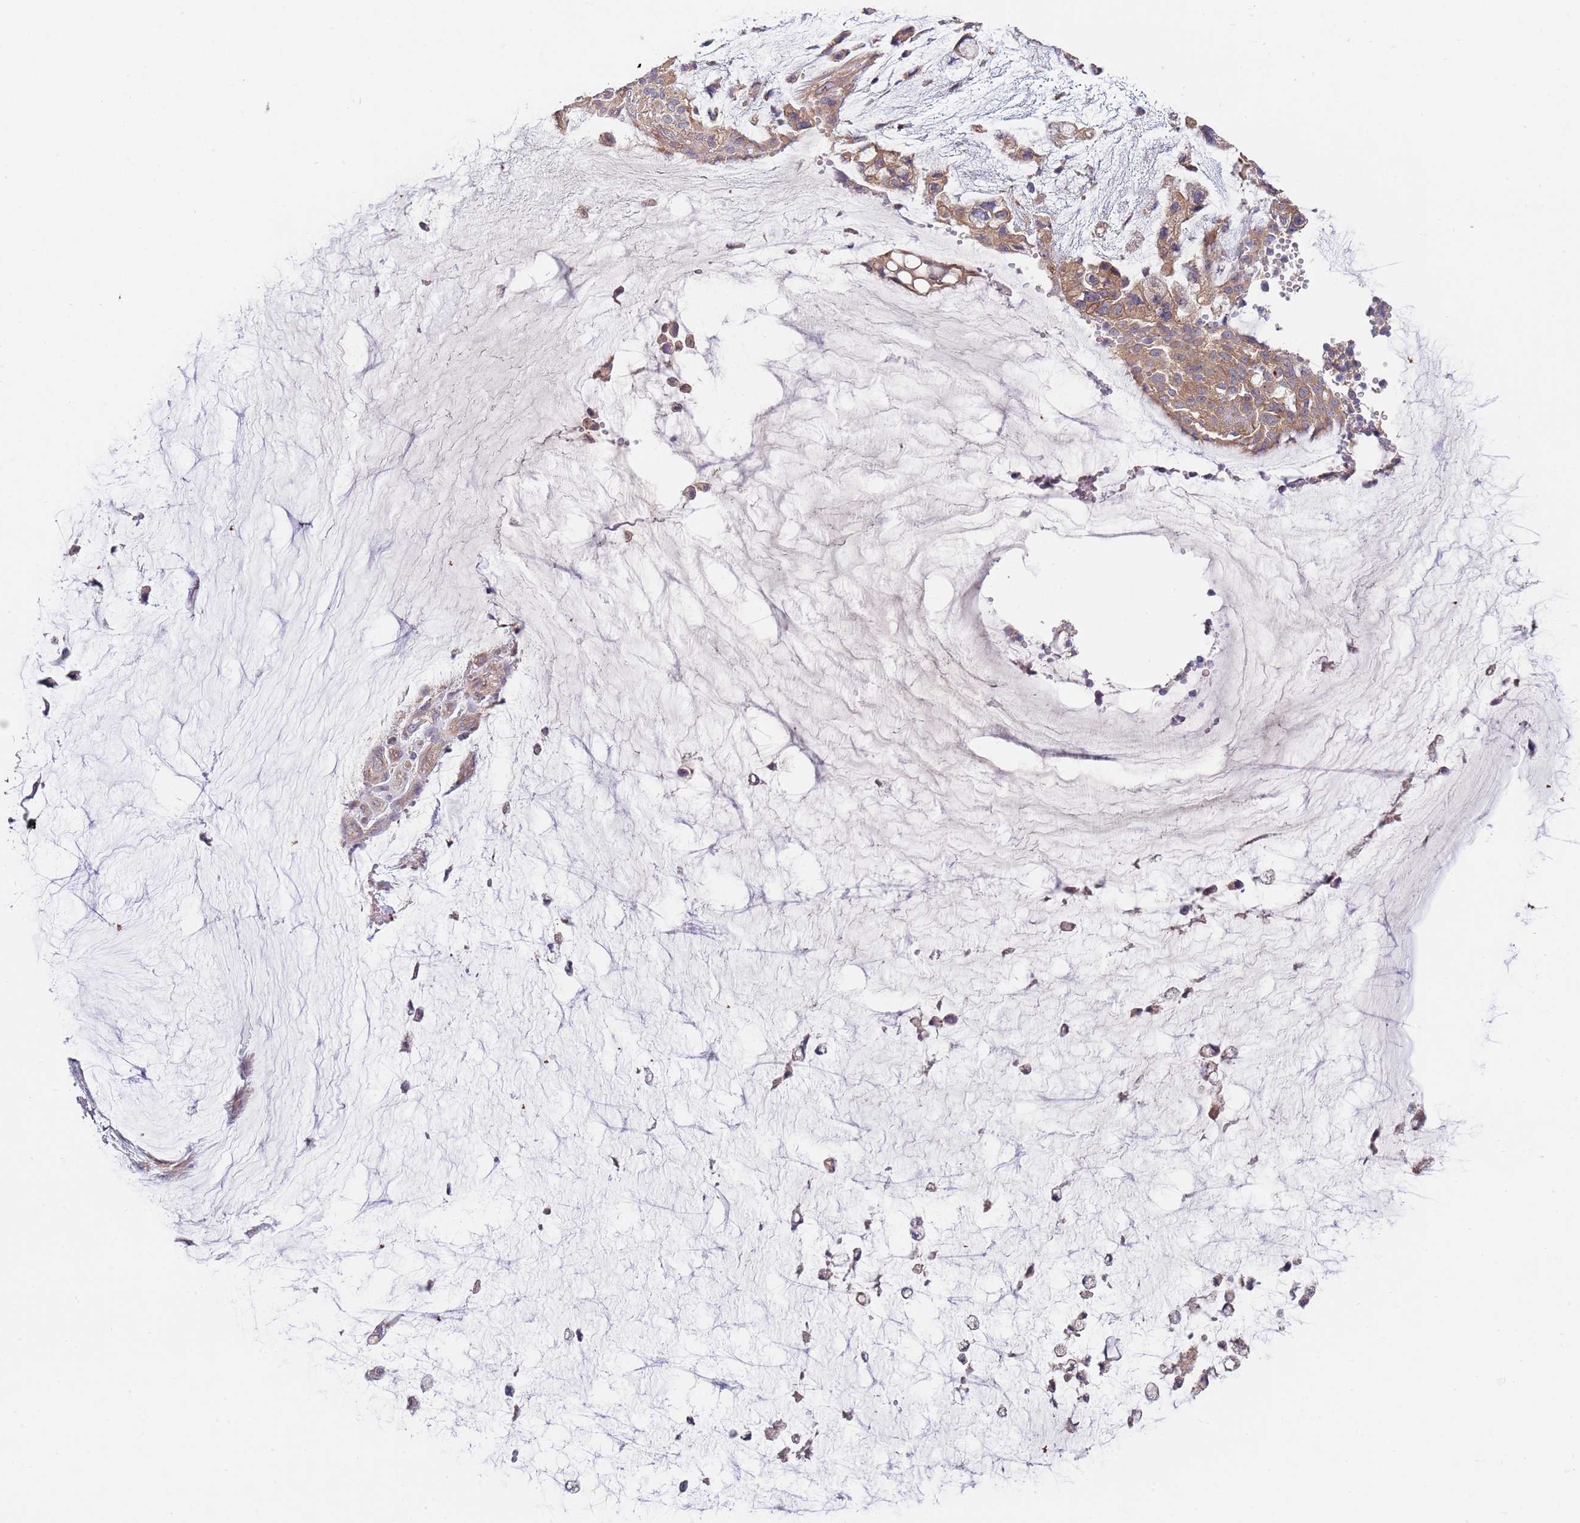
{"staining": {"intensity": "moderate", "quantity": ">75%", "location": "cytoplasmic/membranous"}, "tissue": "ovarian cancer", "cell_type": "Tumor cells", "image_type": "cancer", "snomed": [{"axis": "morphology", "description": "Cystadenocarcinoma, mucinous, NOS"}, {"axis": "topography", "description": "Ovary"}], "caption": "IHC staining of ovarian cancer, which exhibits medium levels of moderate cytoplasmic/membranous expression in about >75% of tumor cells indicating moderate cytoplasmic/membranous protein expression. The staining was performed using DAB (brown) for protein detection and nuclei were counterstained in hematoxylin (blue).", "gene": "EIF3F", "patient": {"sex": "female", "age": 39}}